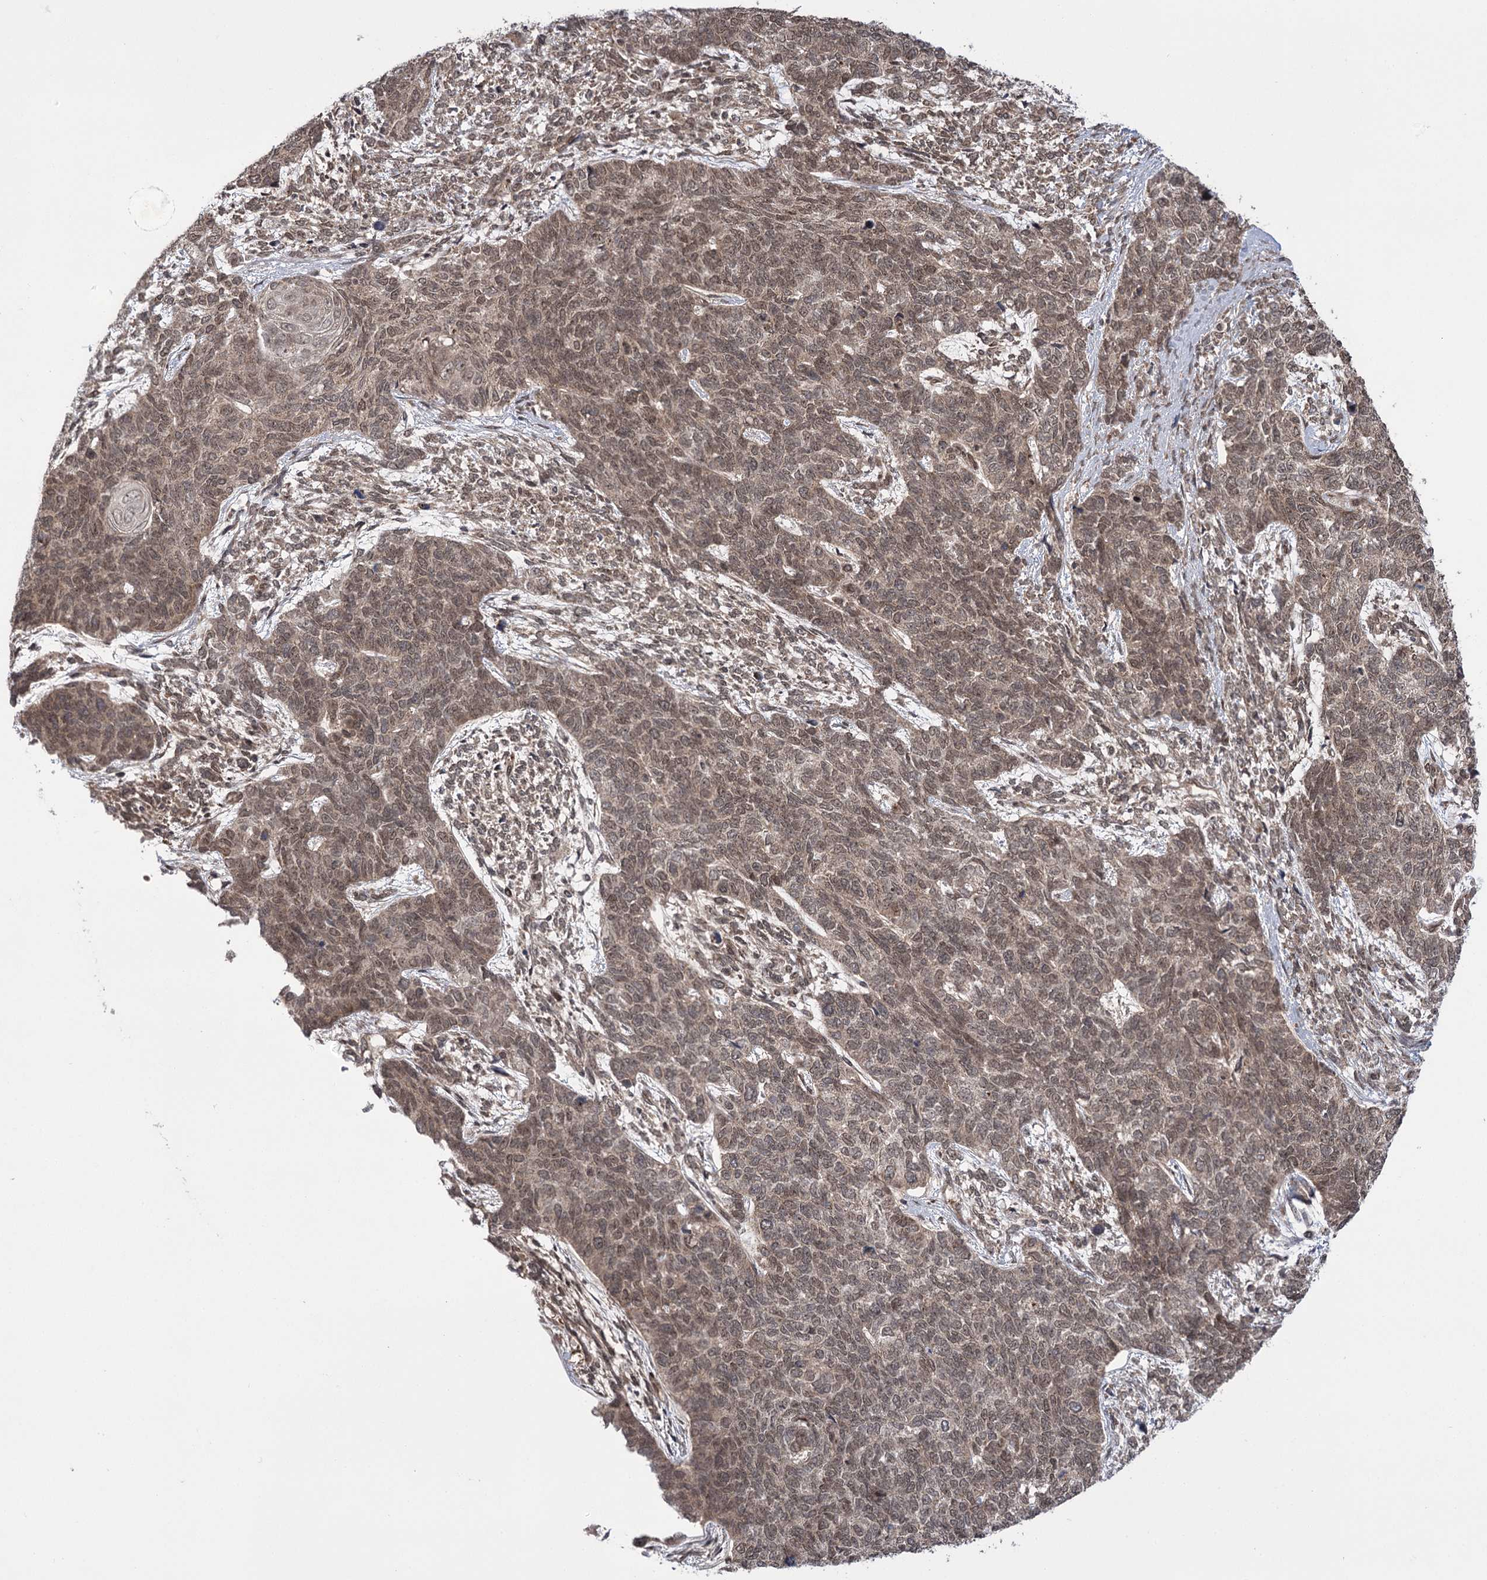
{"staining": {"intensity": "weak", "quantity": ">75%", "location": "cytoplasmic/membranous,nuclear"}, "tissue": "cervical cancer", "cell_type": "Tumor cells", "image_type": "cancer", "snomed": [{"axis": "morphology", "description": "Squamous cell carcinoma, NOS"}, {"axis": "topography", "description": "Cervix"}], "caption": "Protein staining reveals weak cytoplasmic/membranous and nuclear positivity in about >75% of tumor cells in cervical cancer (squamous cell carcinoma). (Brightfield microscopy of DAB IHC at high magnification).", "gene": "TENM2", "patient": {"sex": "female", "age": 63}}